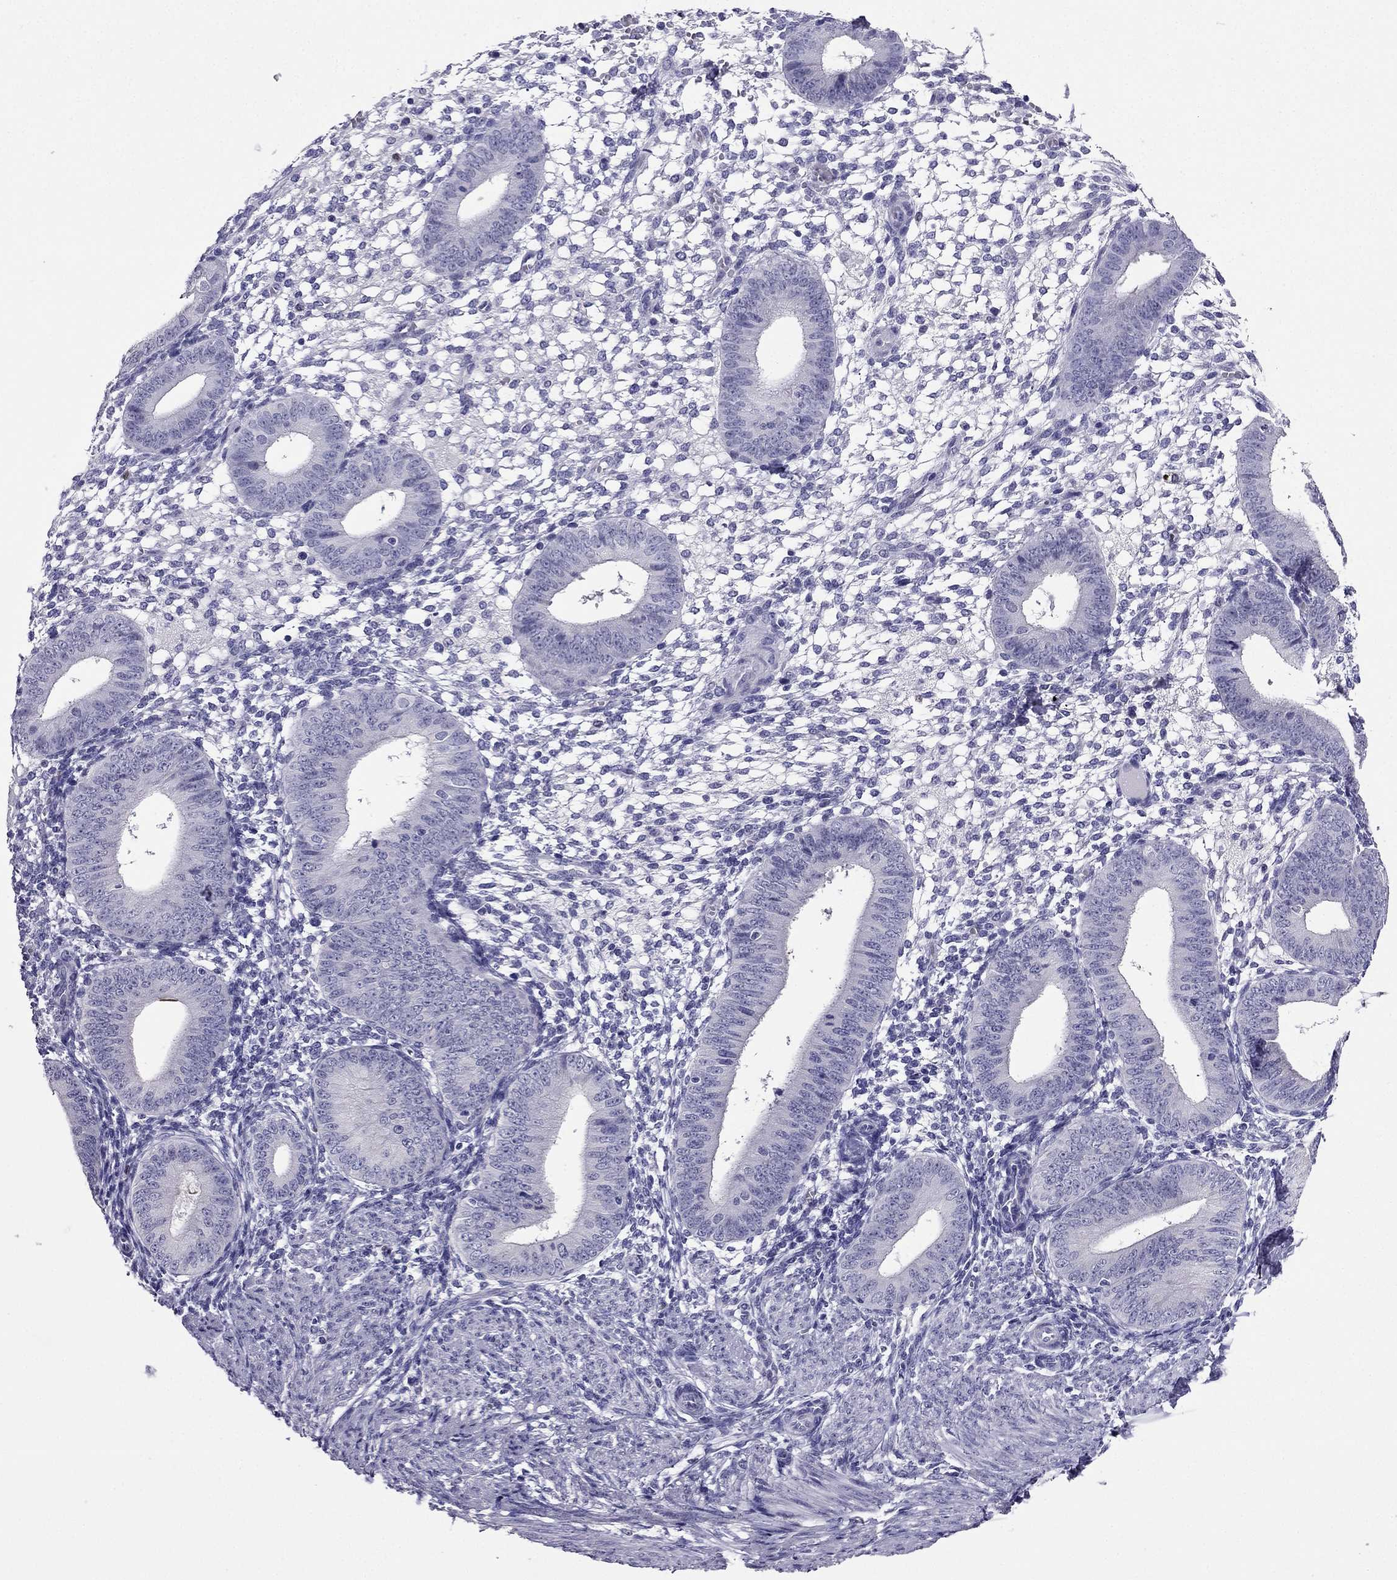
{"staining": {"intensity": "negative", "quantity": "none", "location": "none"}, "tissue": "endometrium", "cell_type": "Cells in endometrial stroma", "image_type": "normal", "snomed": [{"axis": "morphology", "description": "Normal tissue, NOS"}, {"axis": "topography", "description": "Endometrium"}], "caption": "An immunohistochemistry (IHC) photomicrograph of benign endometrium is shown. There is no staining in cells in endometrial stroma of endometrium.", "gene": "ARID3A", "patient": {"sex": "female", "age": 39}}